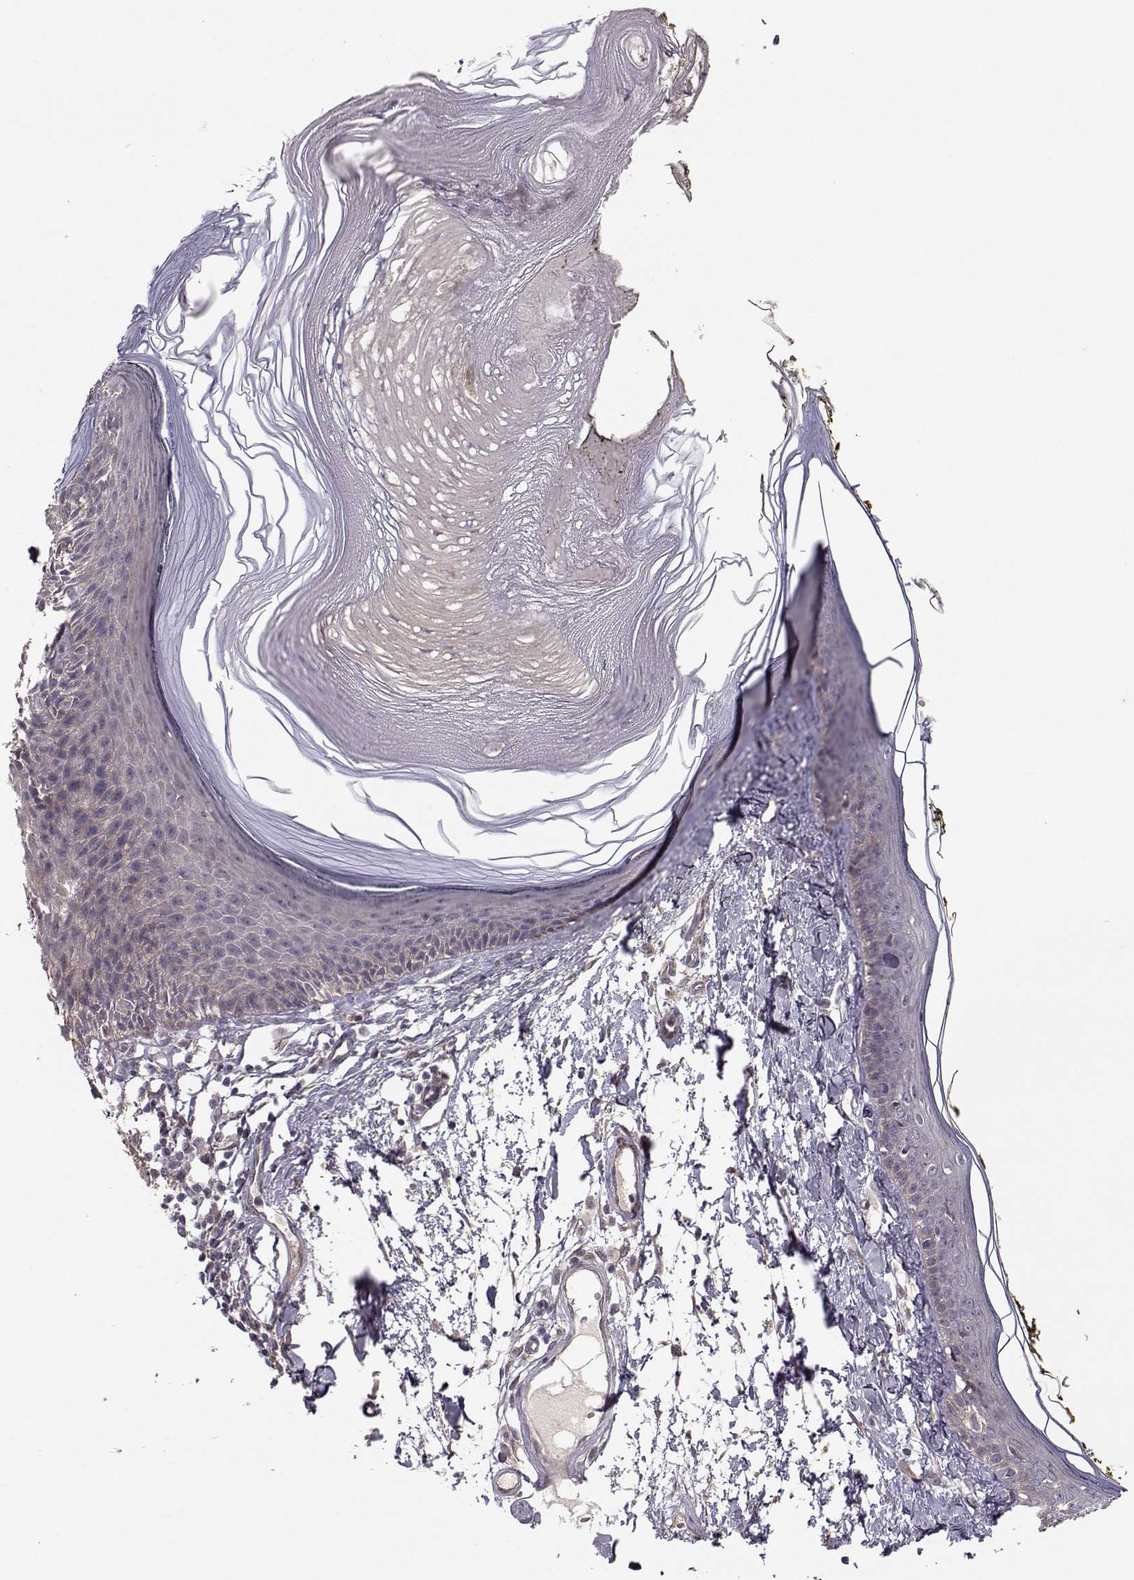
{"staining": {"intensity": "weak", "quantity": ">75%", "location": "cytoplasmic/membranous"}, "tissue": "skin", "cell_type": "Fibroblasts", "image_type": "normal", "snomed": [{"axis": "morphology", "description": "Normal tissue, NOS"}, {"axis": "topography", "description": "Skin"}], "caption": "This histopathology image demonstrates immunohistochemistry staining of normal skin, with low weak cytoplasmic/membranous expression in about >75% of fibroblasts.", "gene": "PLEKHG3", "patient": {"sex": "male", "age": 76}}